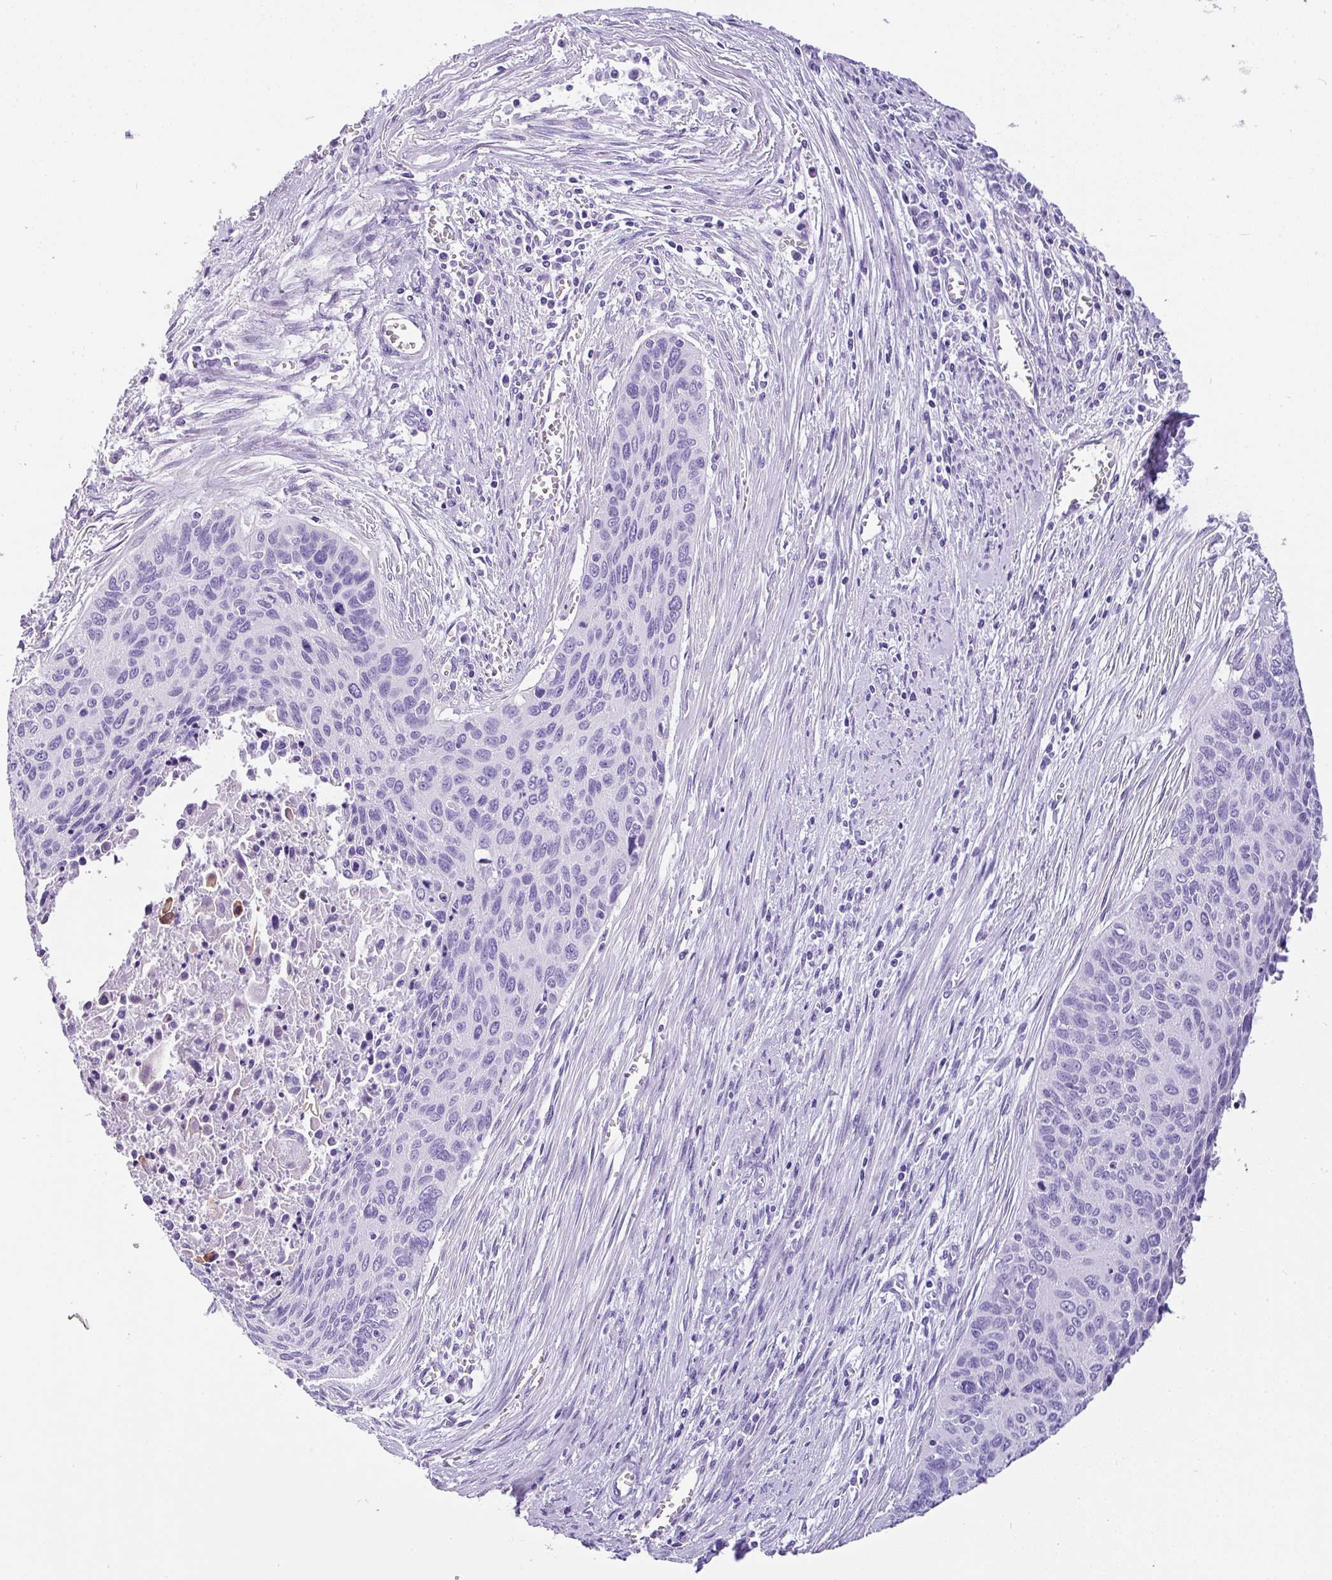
{"staining": {"intensity": "negative", "quantity": "none", "location": "none"}, "tissue": "cervical cancer", "cell_type": "Tumor cells", "image_type": "cancer", "snomed": [{"axis": "morphology", "description": "Squamous cell carcinoma, NOS"}, {"axis": "topography", "description": "Cervix"}], "caption": "Human cervical cancer stained for a protein using immunohistochemistry (IHC) reveals no positivity in tumor cells.", "gene": "MUC21", "patient": {"sex": "female", "age": 55}}